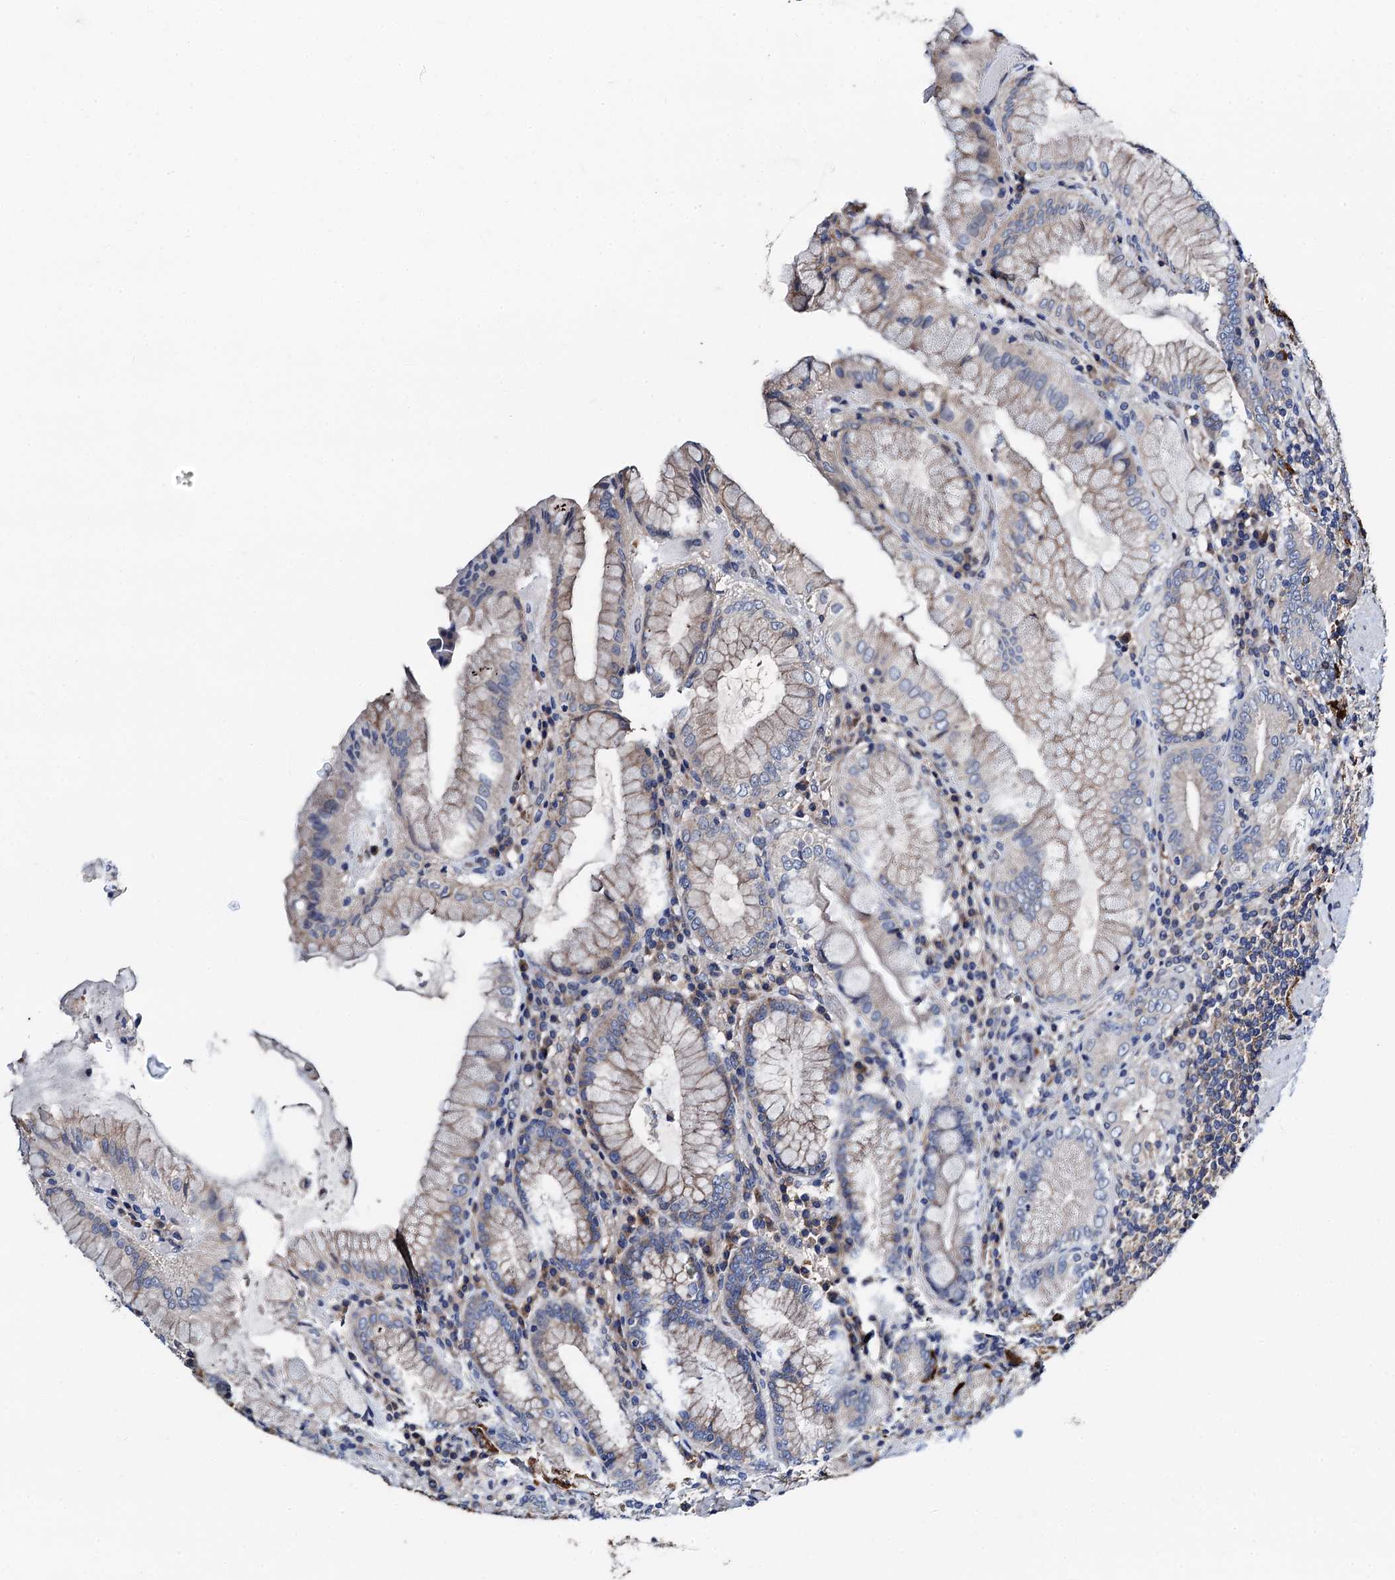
{"staining": {"intensity": "strong", "quantity": "<25%", "location": "cytoplasmic/membranous"}, "tissue": "stomach", "cell_type": "Glandular cells", "image_type": "normal", "snomed": [{"axis": "morphology", "description": "Normal tissue, NOS"}, {"axis": "topography", "description": "Stomach, upper"}, {"axis": "topography", "description": "Stomach, lower"}], "caption": "Immunohistochemistry (DAB) staining of benign stomach displays strong cytoplasmic/membranous protein expression in approximately <25% of glandular cells. (DAB (3,3'-diaminobenzidine) IHC with brightfield microscopy, high magnification).", "gene": "GCOM1", "patient": {"sex": "female", "age": 76}}